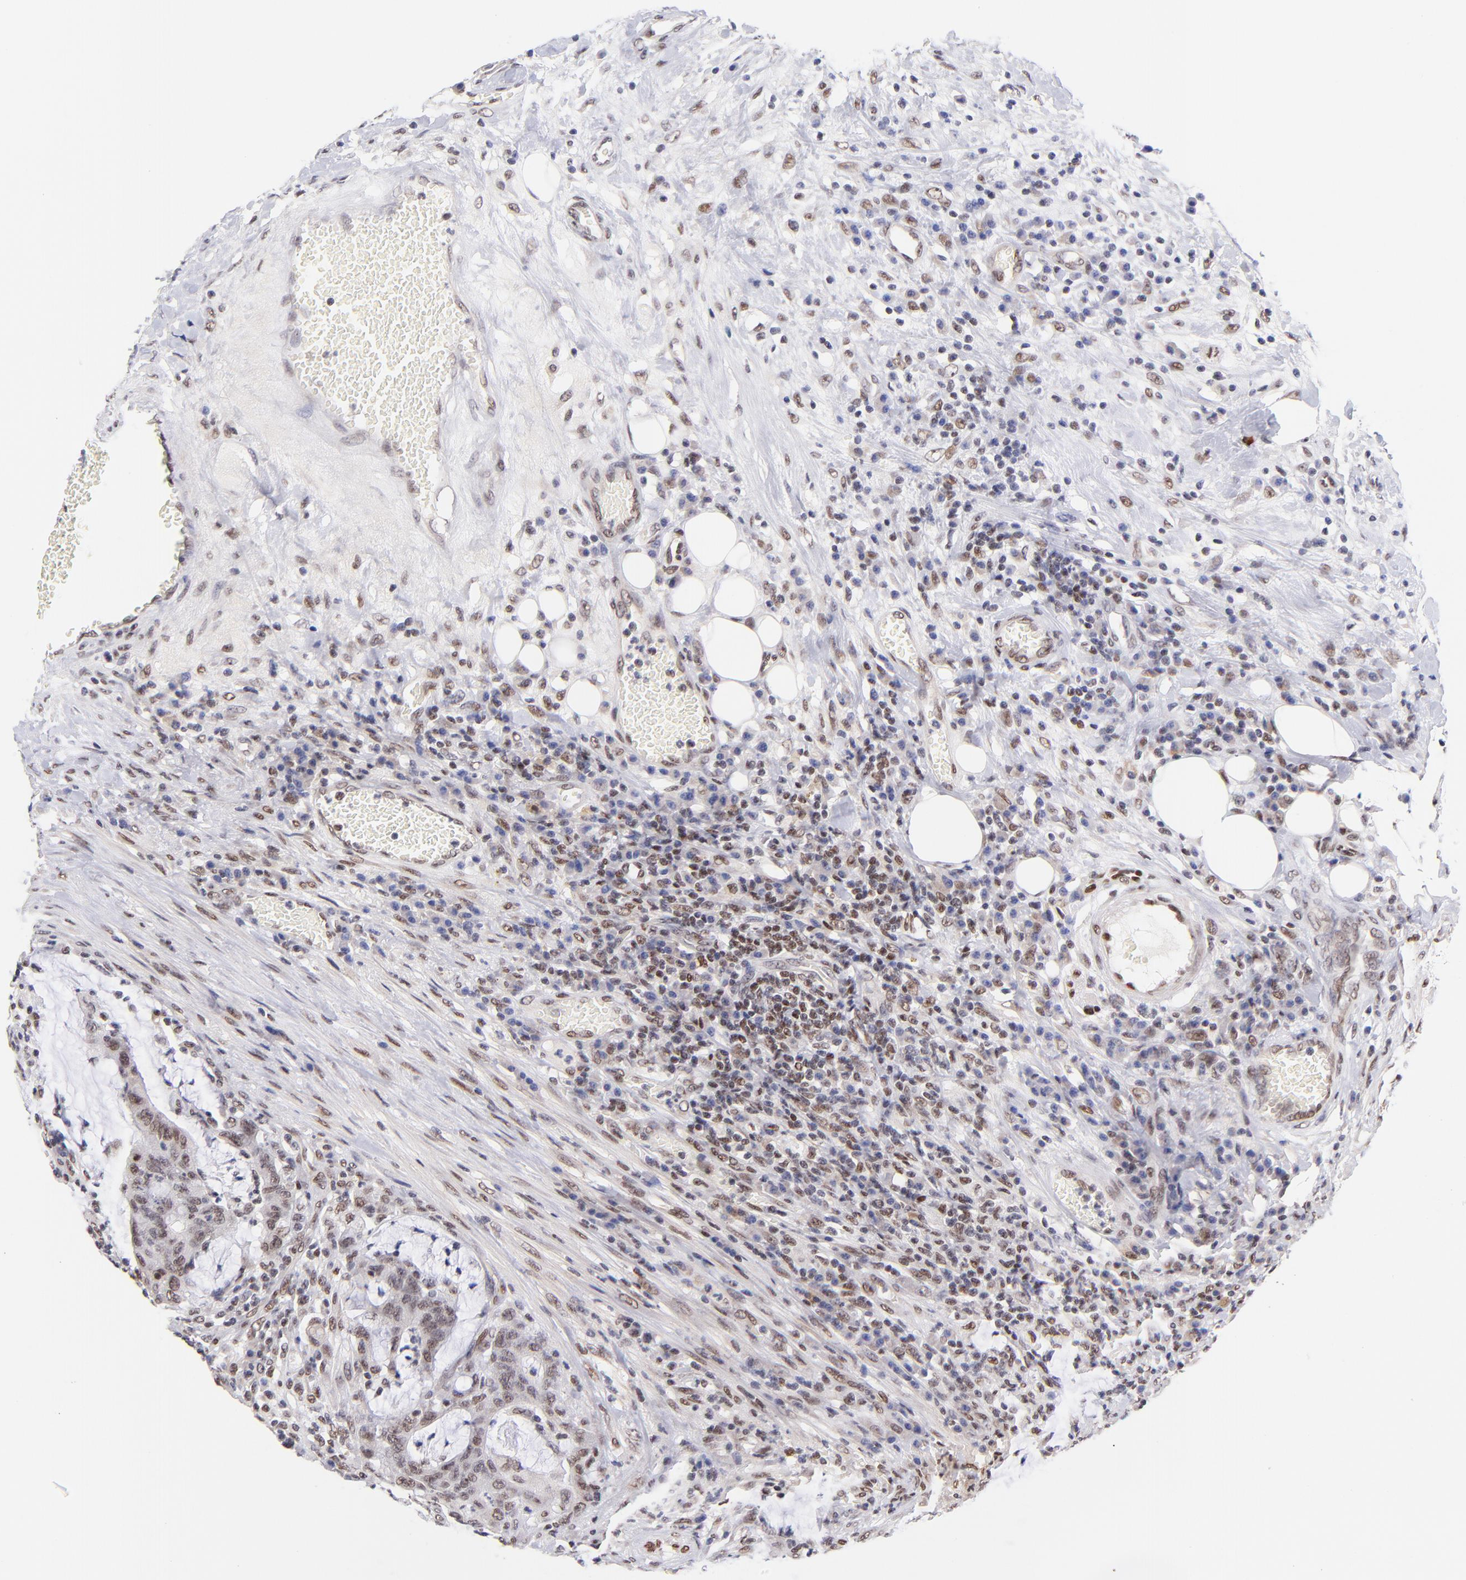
{"staining": {"intensity": "weak", "quantity": ">75%", "location": "nuclear"}, "tissue": "colorectal cancer", "cell_type": "Tumor cells", "image_type": "cancer", "snomed": [{"axis": "morphology", "description": "Adenocarcinoma, NOS"}, {"axis": "topography", "description": "Colon"}], "caption": "Immunohistochemical staining of human colorectal adenocarcinoma displays low levels of weak nuclear protein staining in approximately >75% of tumor cells.", "gene": "MIDEAS", "patient": {"sex": "male", "age": 54}}